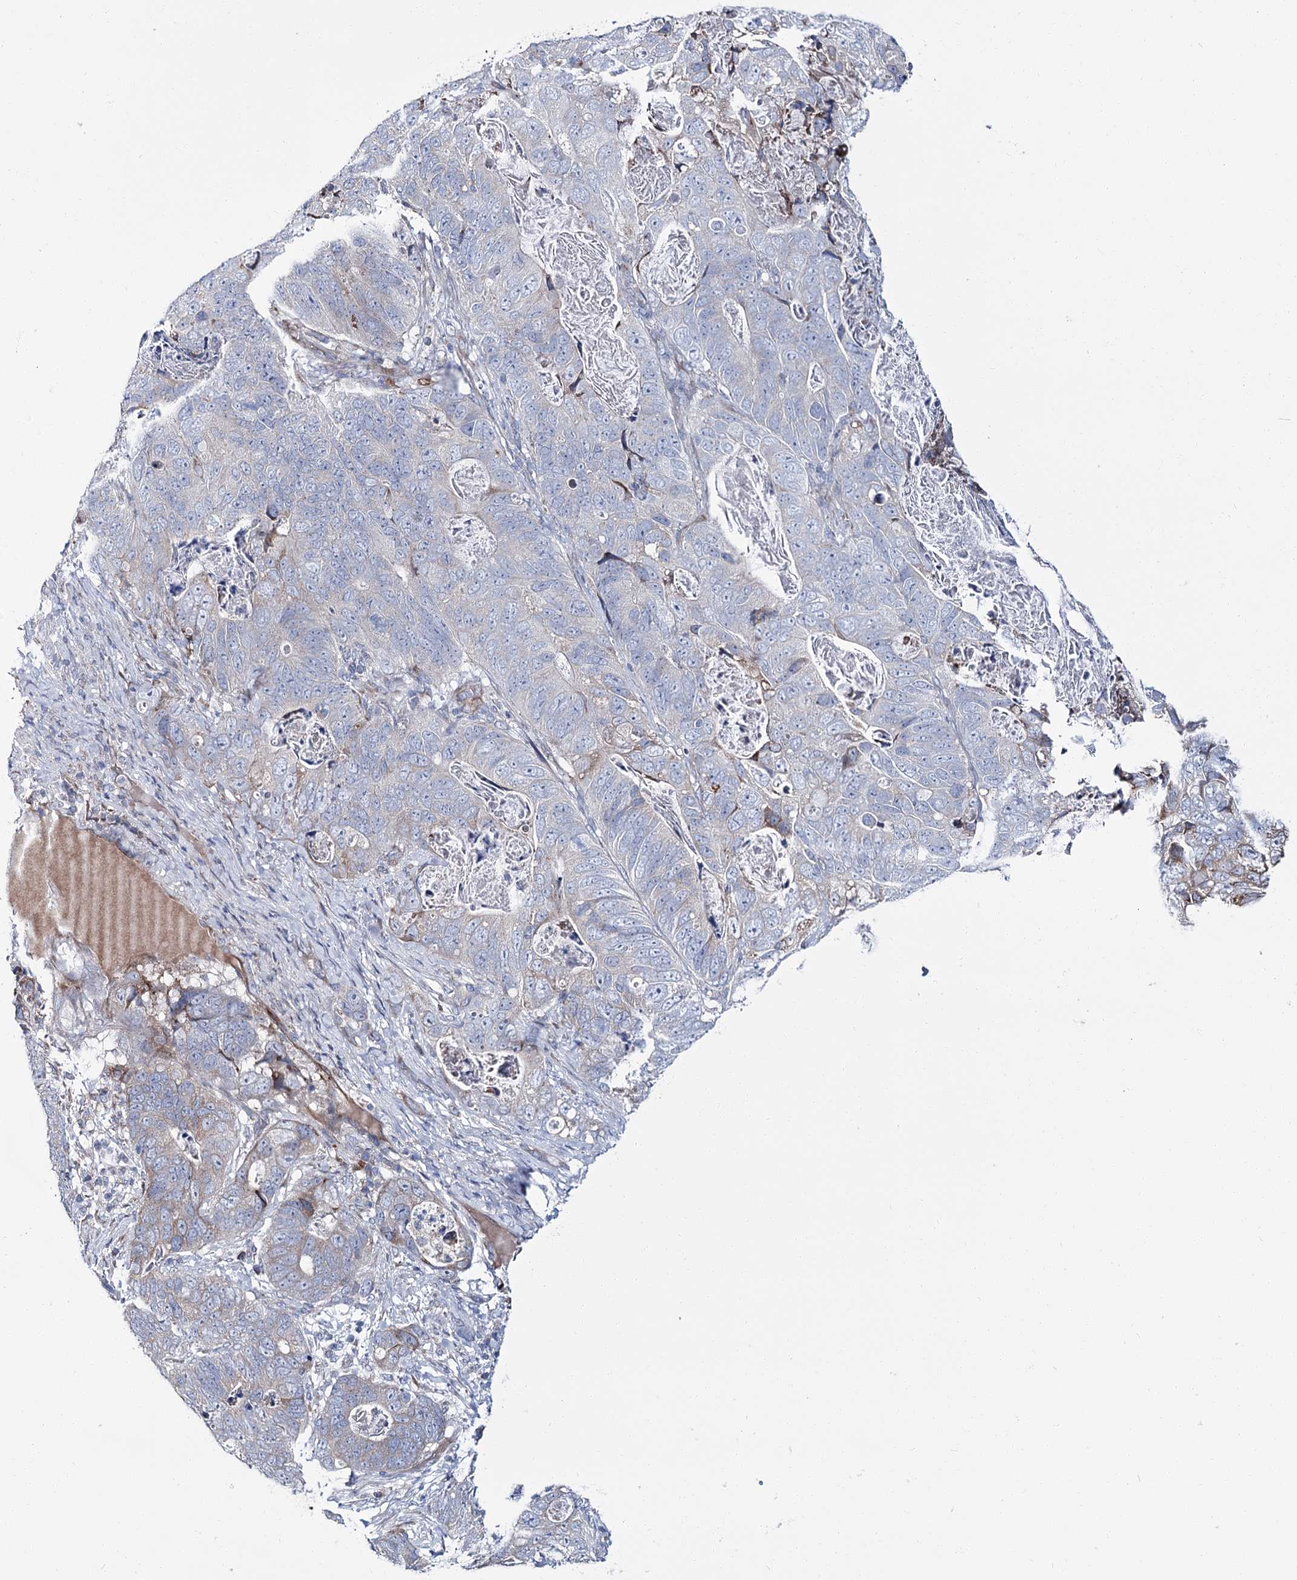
{"staining": {"intensity": "negative", "quantity": "none", "location": "none"}, "tissue": "stomach cancer", "cell_type": "Tumor cells", "image_type": "cancer", "snomed": [{"axis": "morphology", "description": "Normal tissue, NOS"}, {"axis": "morphology", "description": "Adenocarcinoma, NOS"}, {"axis": "topography", "description": "Stomach"}], "caption": "A photomicrograph of stomach cancer stained for a protein displays no brown staining in tumor cells.", "gene": "CPLANE1", "patient": {"sex": "female", "age": 89}}